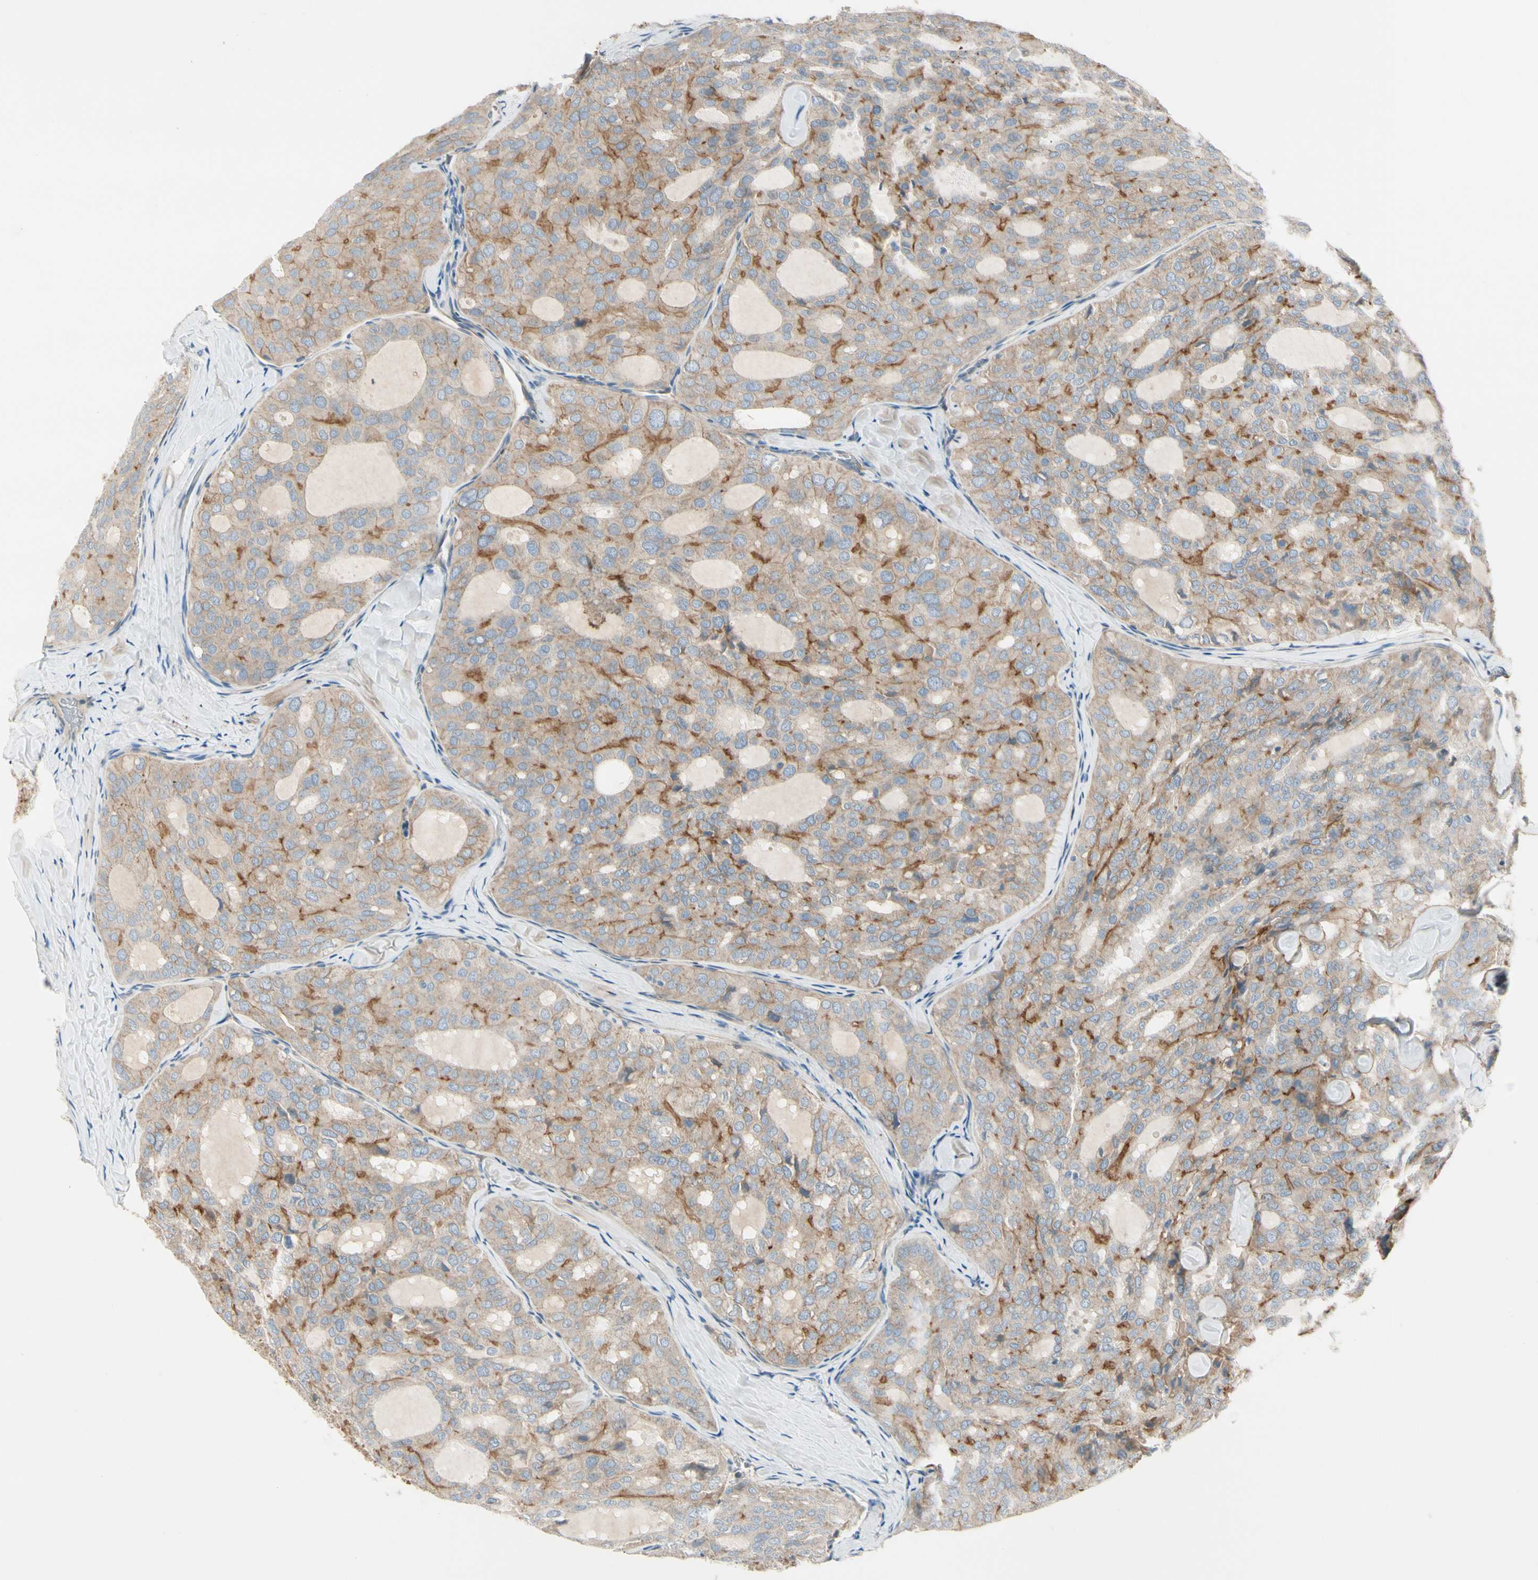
{"staining": {"intensity": "moderate", "quantity": ">75%", "location": "cytoplasmic/membranous"}, "tissue": "thyroid cancer", "cell_type": "Tumor cells", "image_type": "cancer", "snomed": [{"axis": "morphology", "description": "Follicular adenoma carcinoma, NOS"}, {"axis": "topography", "description": "Thyroid gland"}], "caption": "This is a photomicrograph of IHC staining of follicular adenoma carcinoma (thyroid), which shows moderate staining in the cytoplasmic/membranous of tumor cells.", "gene": "ITGA3", "patient": {"sex": "male", "age": 75}}